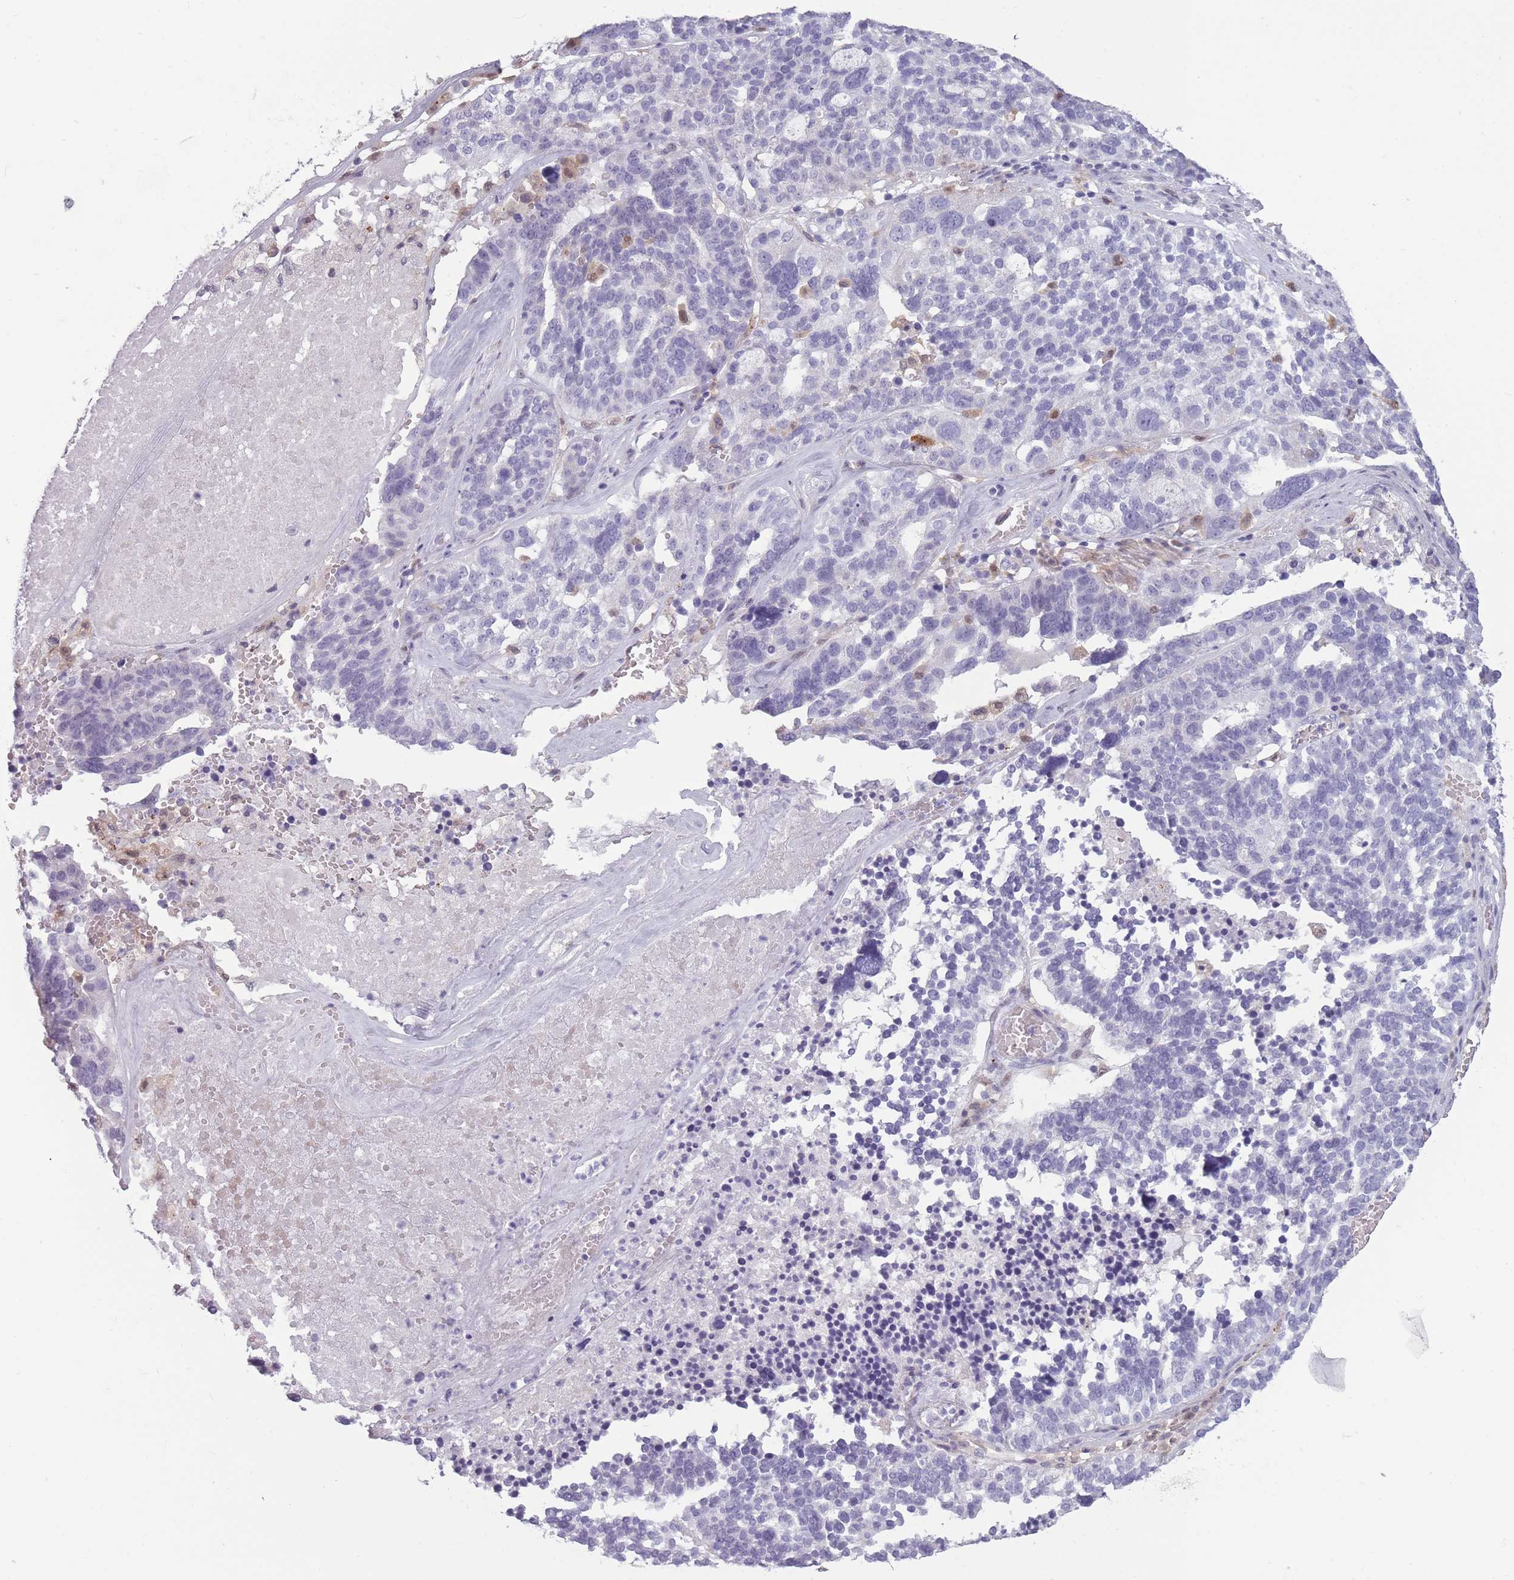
{"staining": {"intensity": "negative", "quantity": "none", "location": "none"}, "tissue": "ovarian cancer", "cell_type": "Tumor cells", "image_type": "cancer", "snomed": [{"axis": "morphology", "description": "Cystadenocarcinoma, serous, NOS"}, {"axis": "topography", "description": "Ovary"}], "caption": "Ovarian cancer stained for a protein using IHC displays no positivity tumor cells.", "gene": "LGALS9", "patient": {"sex": "female", "age": 59}}